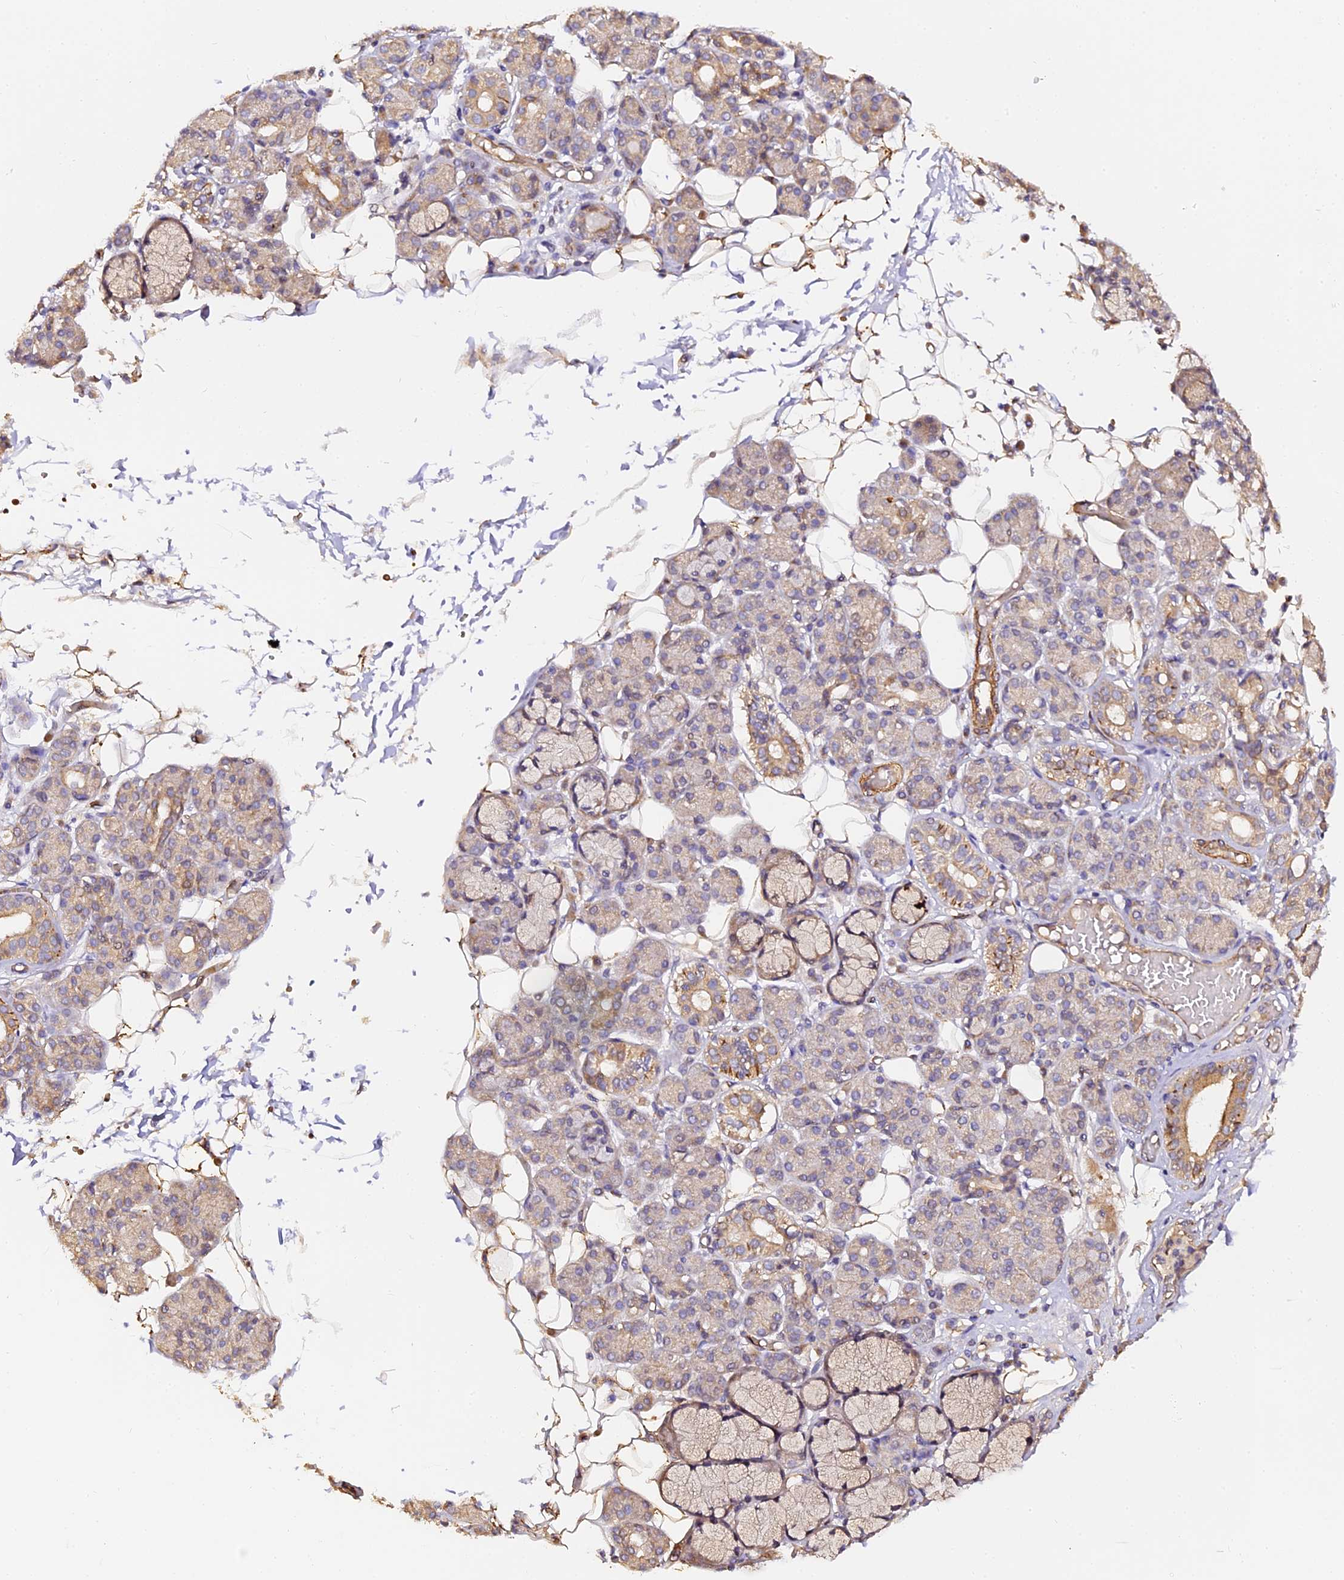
{"staining": {"intensity": "moderate", "quantity": "<25%", "location": "cytoplasmic/membranous"}, "tissue": "salivary gland", "cell_type": "Glandular cells", "image_type": "normal", "snomed": [{"axis": "morphology", "description": "Normal tissue, NOS"}, {"axis": "topography", "description": "Salivary gland"}], "caption": "IHC of benign salivary gland demonstrates low levels of moderate cytoplasmic/membranous staining in approximately <25% of glandular cells.", "gene": "TDO2", "patient": {"sex": "male", "age": 63}}